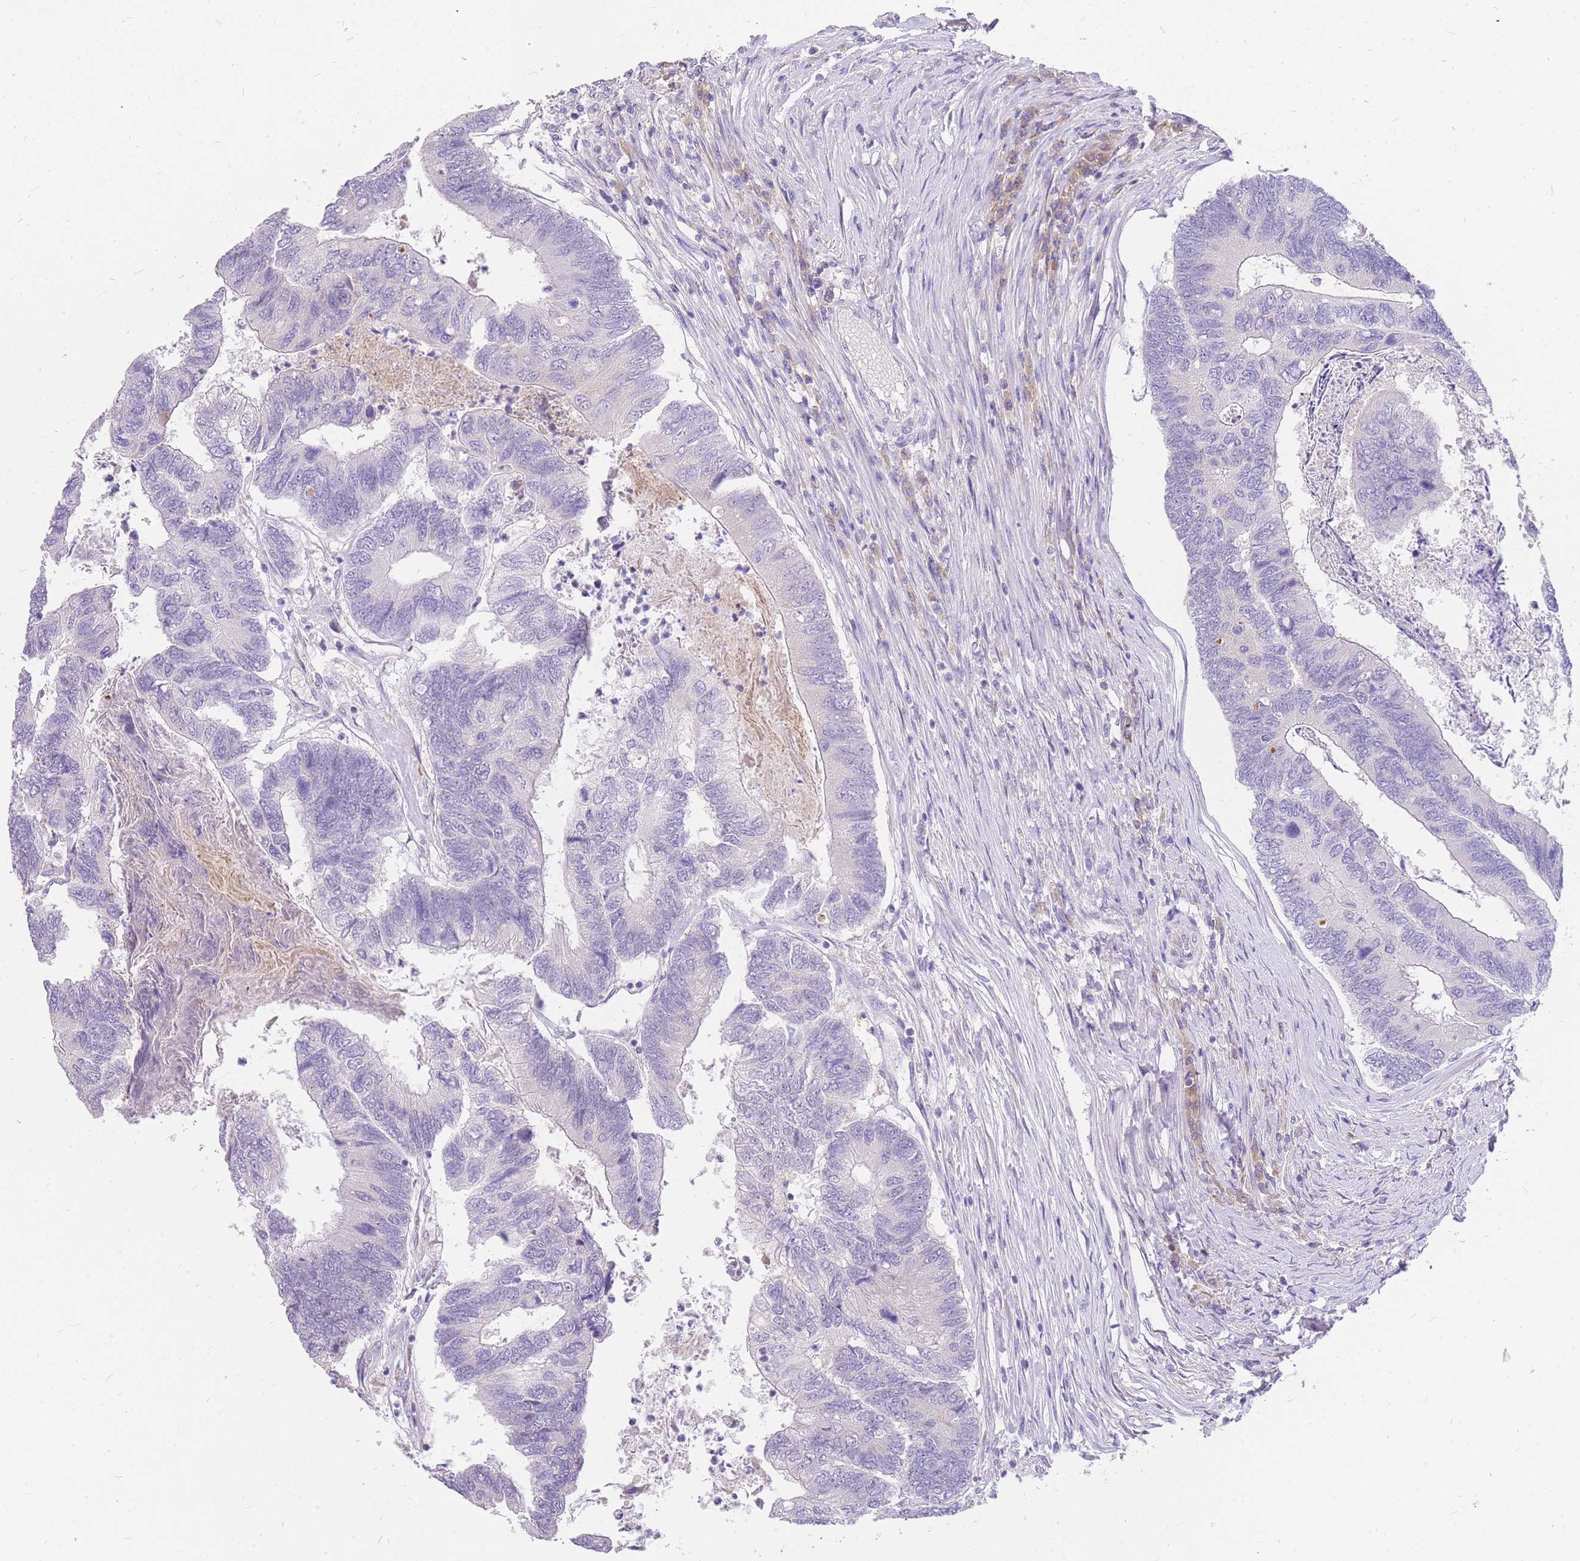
{"staining": {"intensity": "negative", "quantity": "none", "location": "none"}, "tissue": "colorectal cancer", "cell_type": "Tumor cells", "image_type": "cancer", "snomed": [{"axis": "morphology", "description": "Adenocarcinoma, NOS"}, {"axis": "topography", "description": "Colon"}], "caption": "Immunohistochemistry (IHC) of human colorectal cancer exhibits no staining in tumor cells. Brightfield microscopy of immunohistochemistry (IHC) stained with DAB (brown) and hematoxylin (blue), captured at high magnification.", "gene": "C2orf88", "patient": {"sex": "female", "age": 67}}